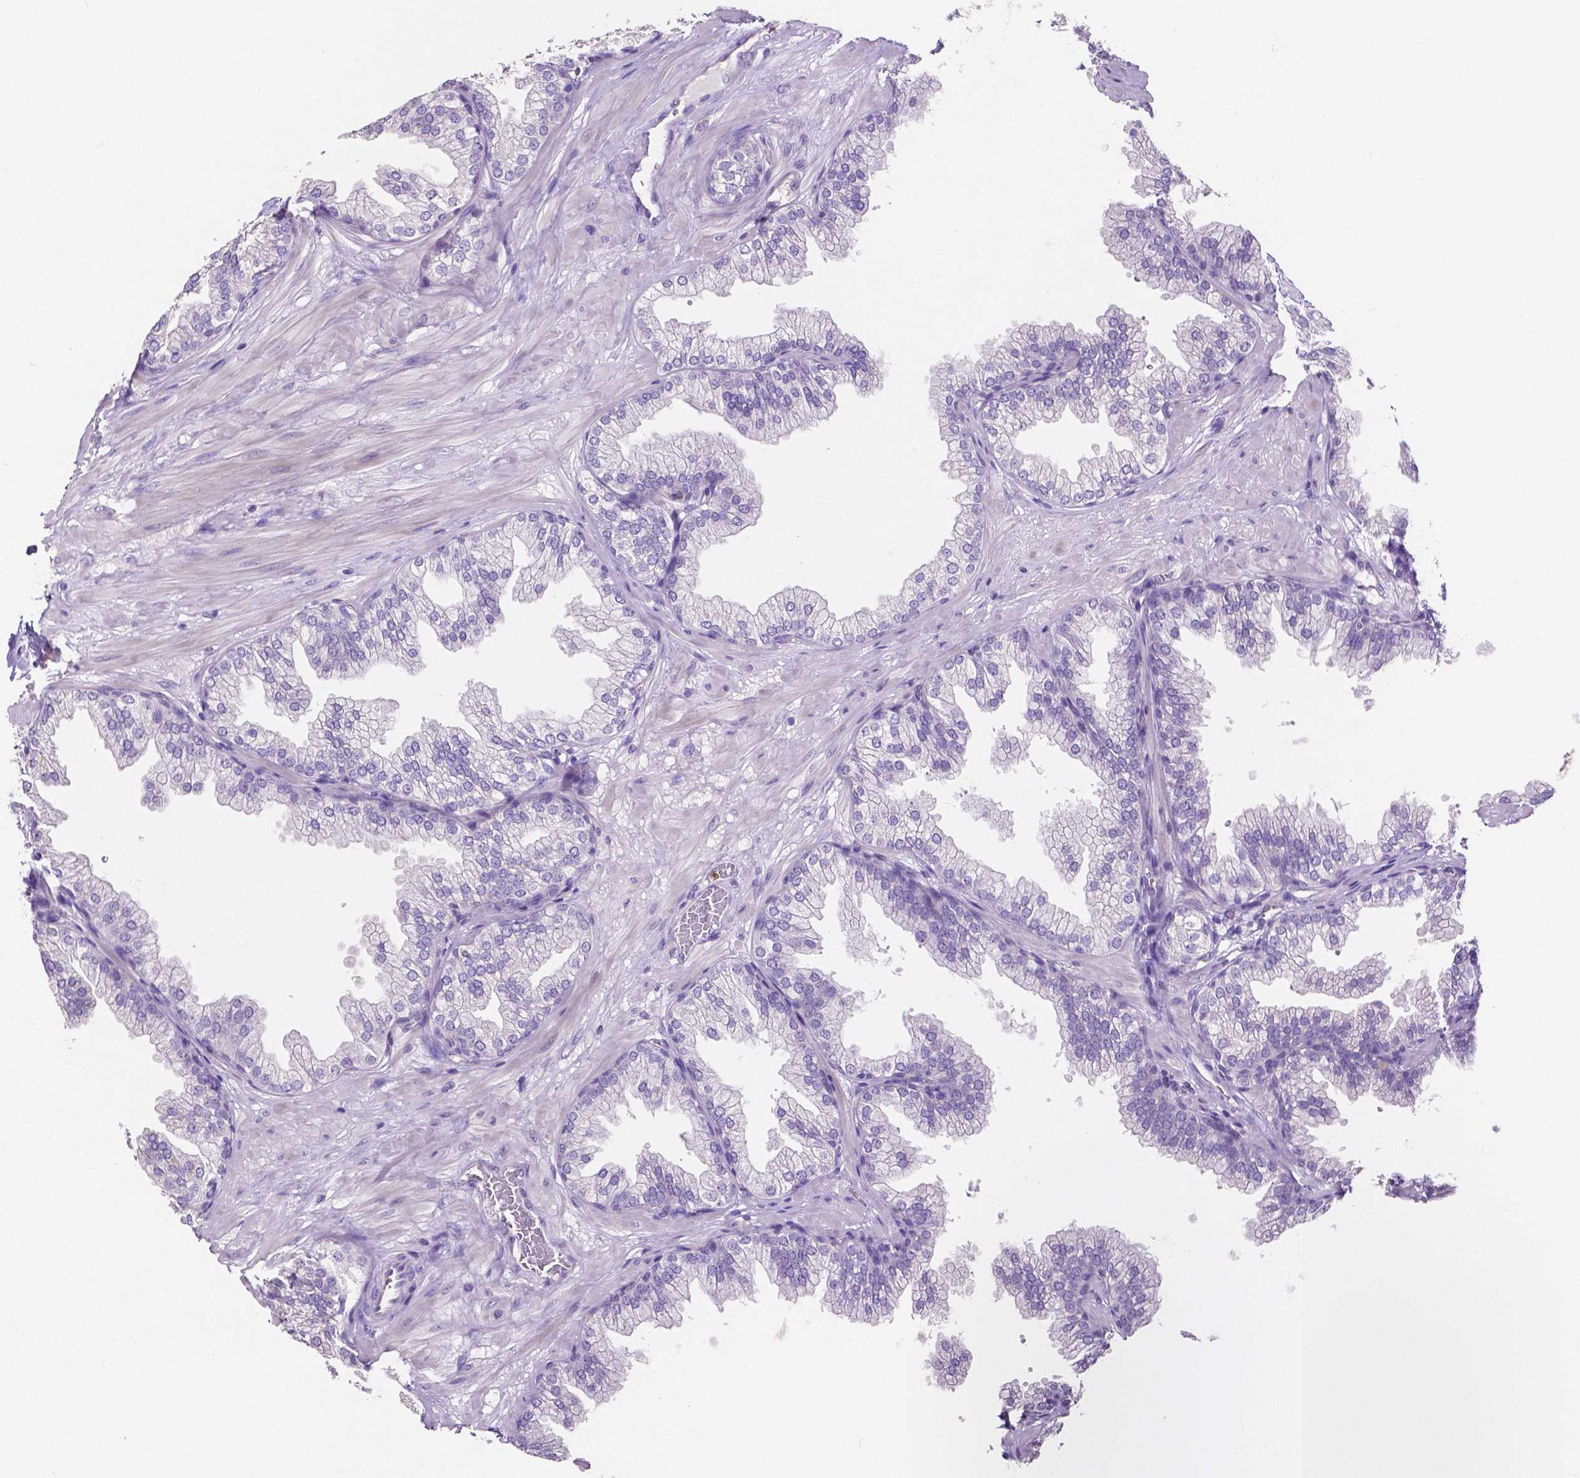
{"staining": {"intensity": "negative", "quantity": "none", "location": "none"}, "tissue": "prostate", "cell_type": "Glandular cells", "image_type": "normal", "snomed": [{"axis": "morphology", "description": "Normal tissue, NOS"}, {"axis": "topography", "description": "Prostate"}], "caption": "Immunohistochemistry of normal human prostate displays no expression in glandular cells. (Stains: DAB (3,3'-diaminobenzidine) IHC with hematoxylin counter stain, Microscopy: brightfield microscopy at high magnification).", "gene": "MMP9", "patient": {"sex": "male", "age": 37}}